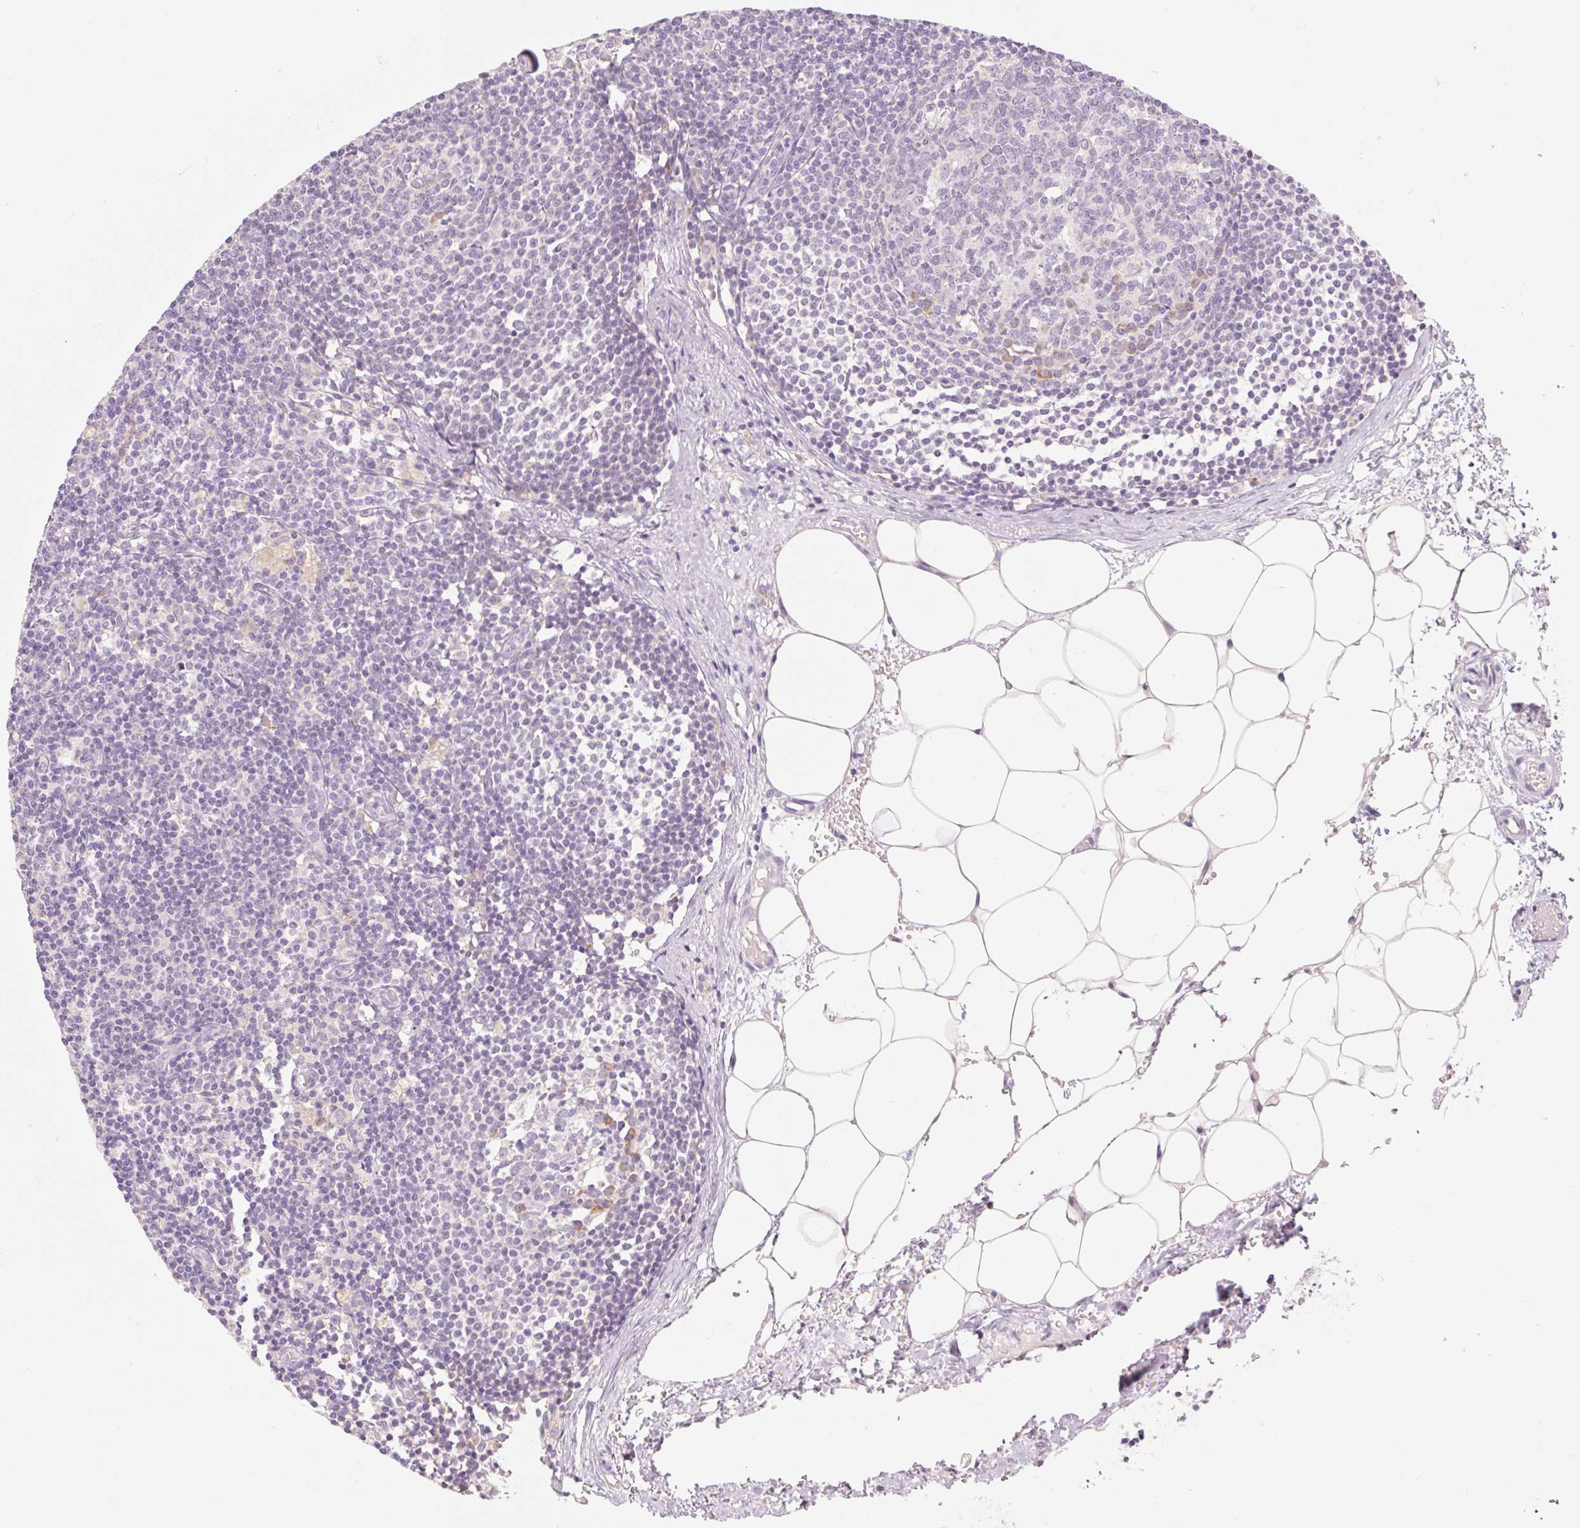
{"staining": {"intensity": "weak", "quantity": "<25%", "location": "cytoplasmic/membranous"}, "tissue": "lymph node", "cell_type": "Germinal center cells", "image_type": "normal", "snomed": [{"axis": "morphology", "description": "Normal tissue, NOS"}, {"axis": "topography", "description": "Lymph node"}], "caption": "The micrograph demonstrates no significant expression in germinal center cells of lymph node.", "gene": "MYO1D", "patient": {"sex": "male", "age": 49}}